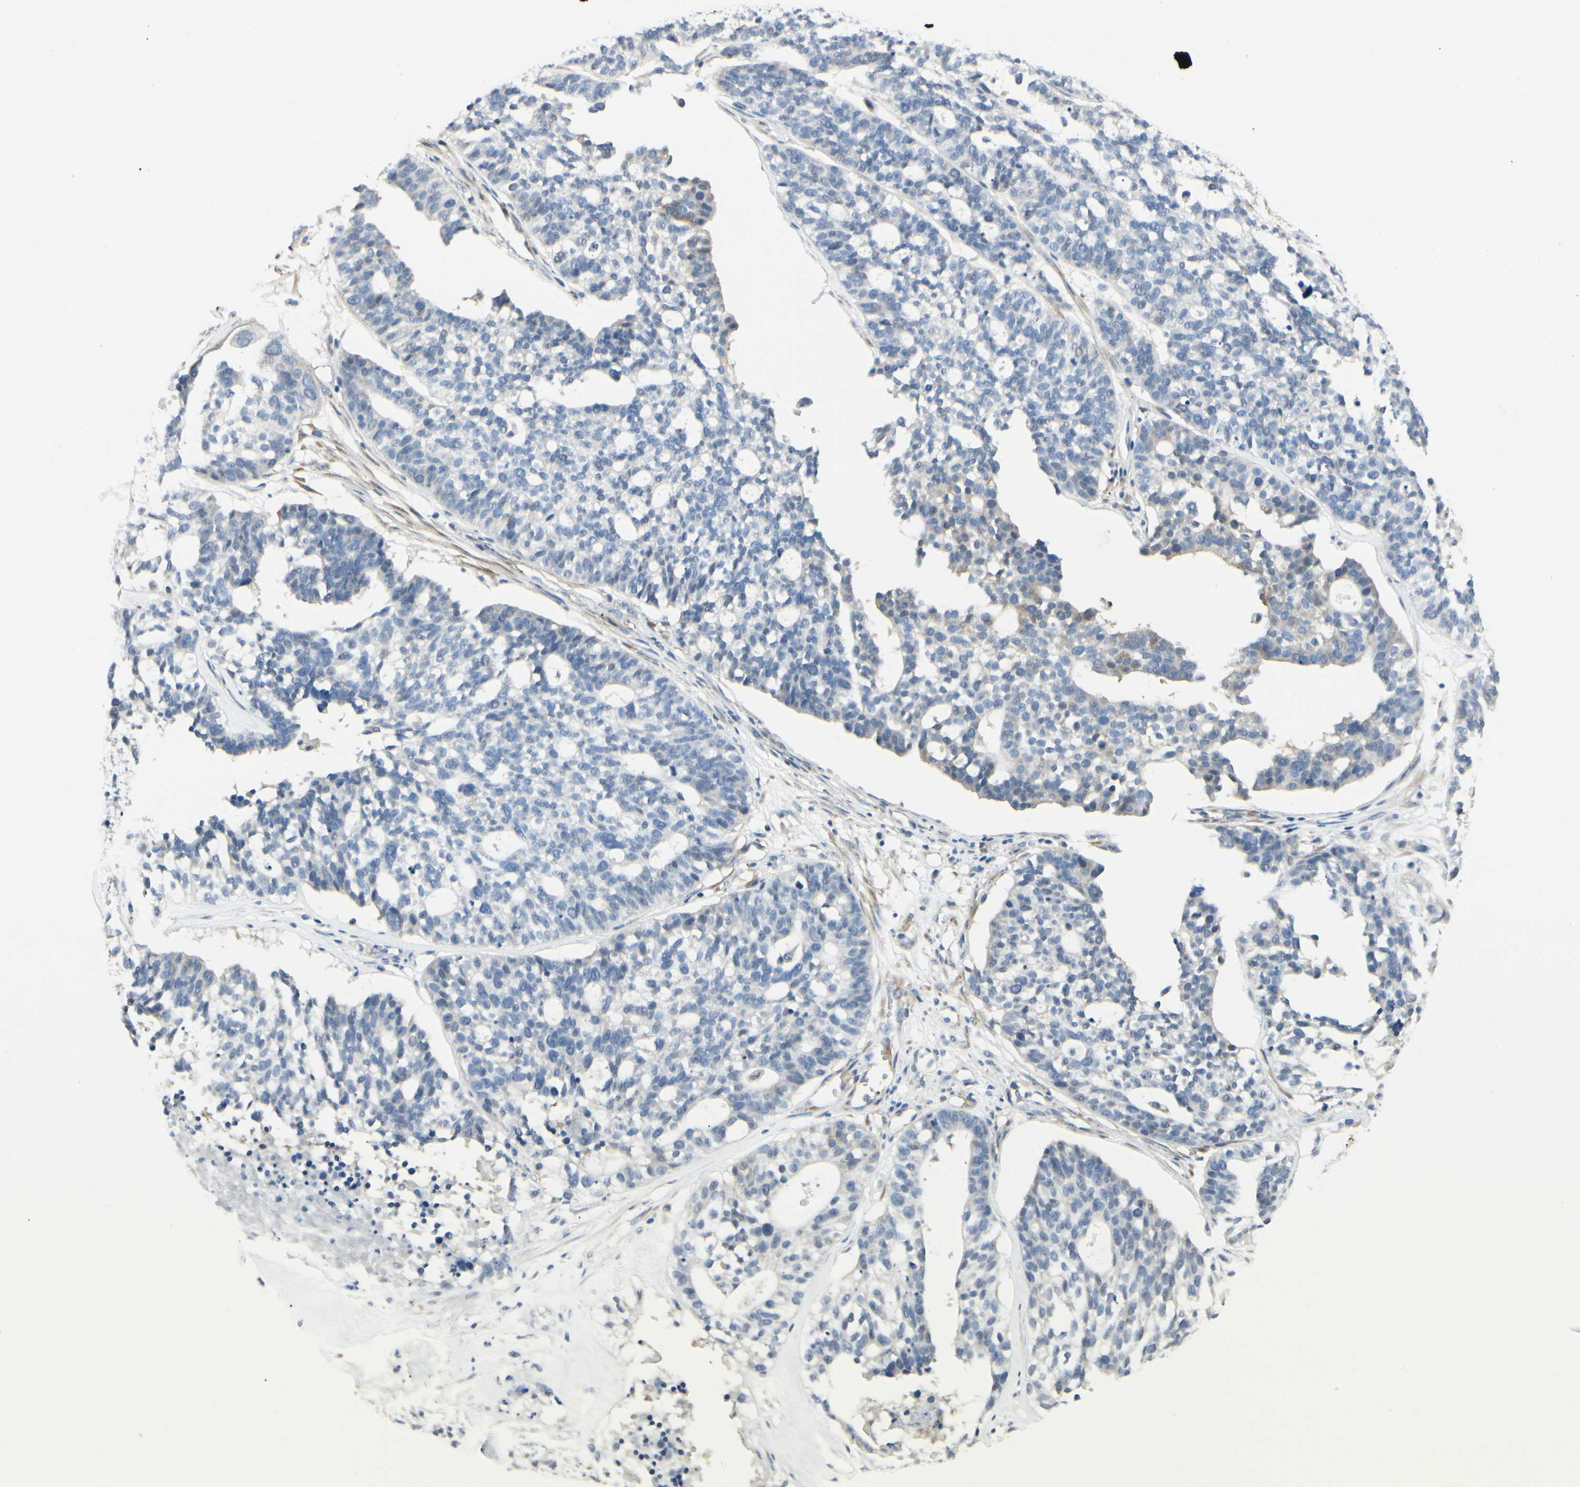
{"staining": {"intensity": "weak", "quantity": "<25%", "location": "cytoplasmic/membranous"}, "tissue": "ovarian cancer", "cell_type": "Tumor cells", "image_type": "cancer", "snomed": [{"axis": "morphology", "description": "Cystadenocarcinoma, serous, NOS"}, {"axis": "topography", "description": "Ovary"}], "caption": "This image is of ovarian serous cystadenocarcinoma stained with immunohistochemistry to label a protein in brown with the nuclei are counter-stained blue. There is no positivity in tumor cells.", "gene": "AMPH", "patient": {"sex": "female", "age": 59}}